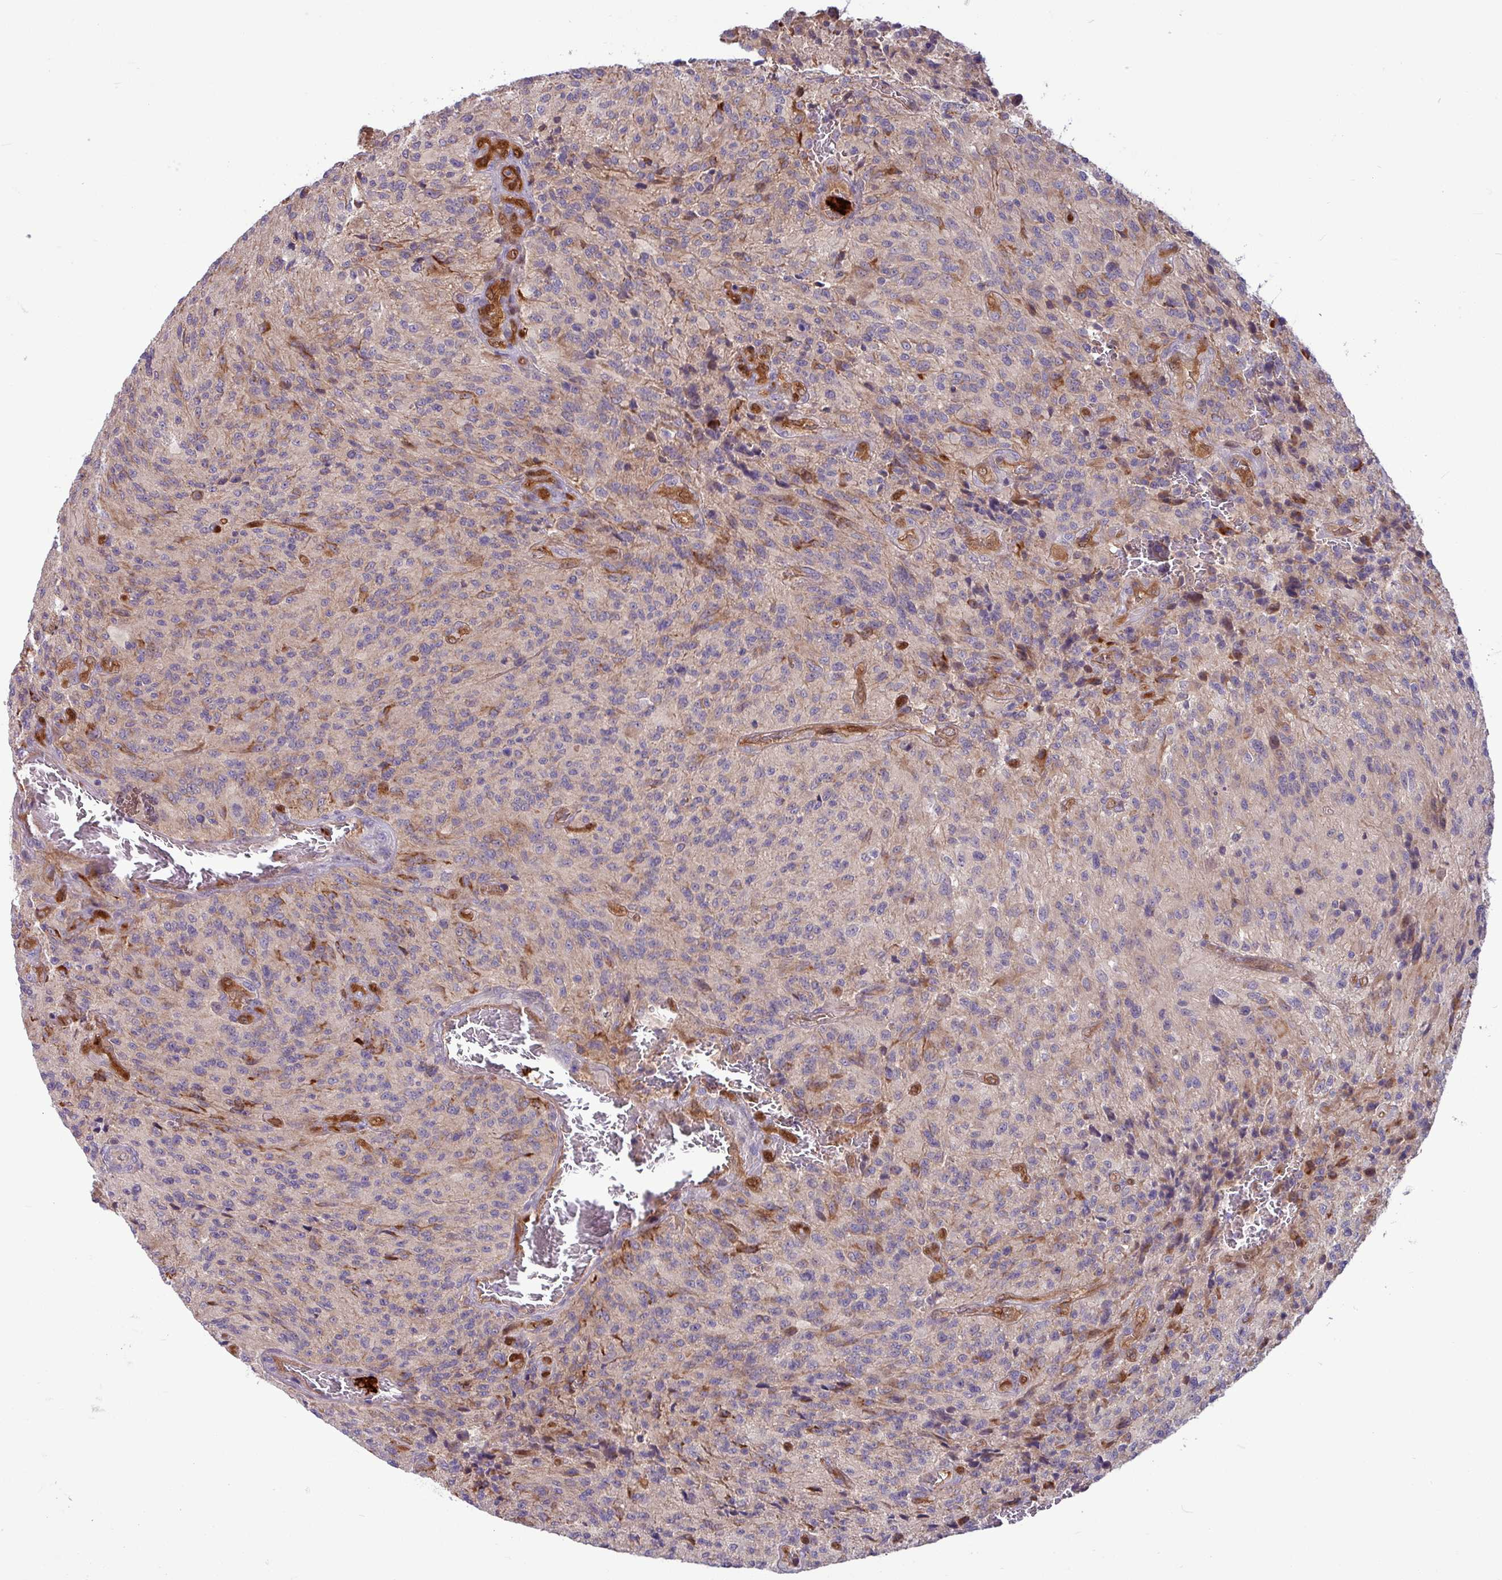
{"staining": {"intensity": "weak", "quantity": "<25%", "location": "cytoplasmic/membranous"}, "tissue": "glioma", "cell_type": "Tumor cells", "image_type": "cancer", "snomed": [{"axis": "morphology", "description": "Normal tissue, NOS"}, {"axis": "morphology", "description": "Glioma, malignant, High grade"}, {"axis": "topography", "description": "Cerebral cortex"}], "caption": "Malignant high-grade glioma stained for a protein using immunohistochemistry (IHC) reveals no expression tumor cells.", "gene": "B4GALNT4", "patient": {"sex": "male", "age": 56}}